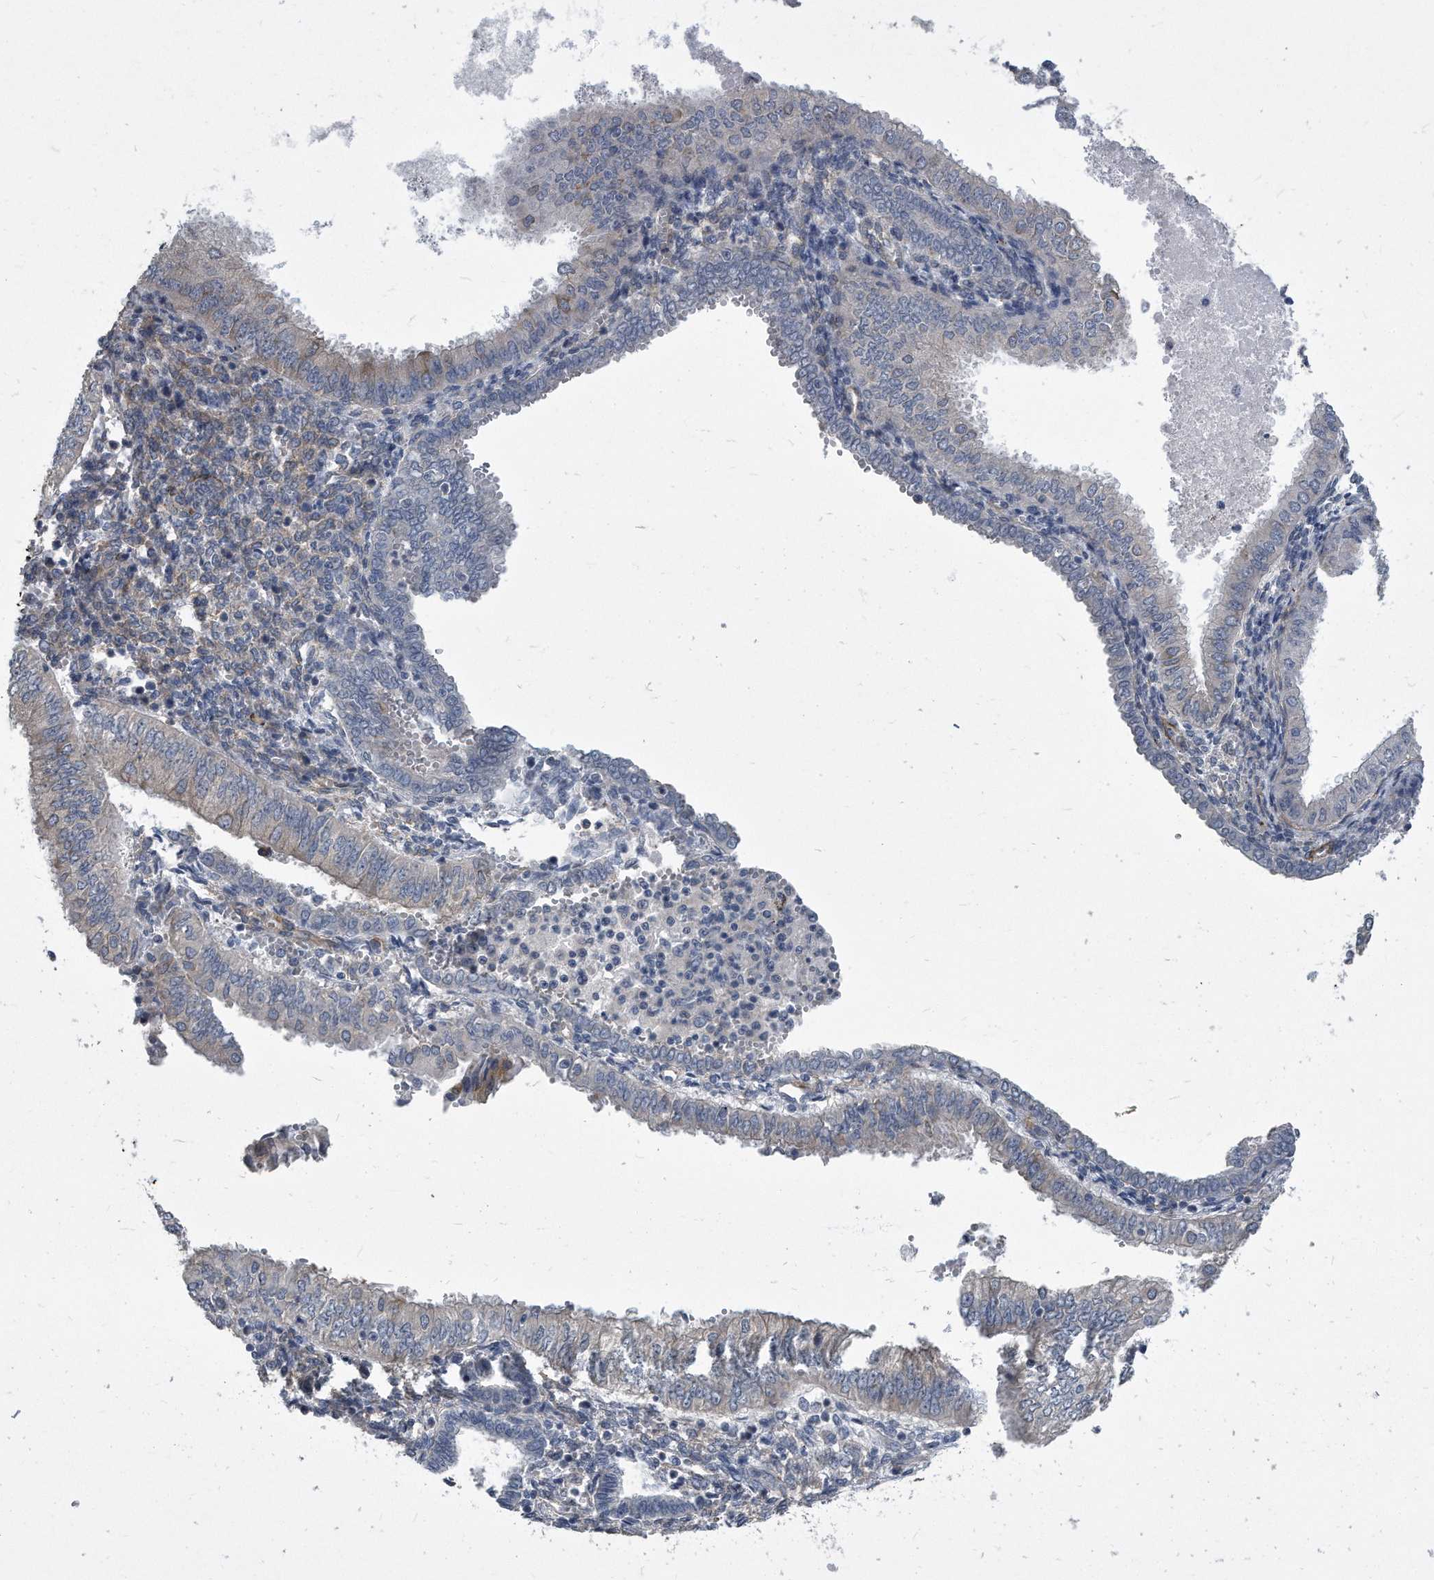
{"staining": {"intensity": "negative", "quantity": "none", "location": "none"}, "tissue": "endometrial cancer", "cell_type": "Tumor cells", "image_type": "cancer", "snomed": [{"axis": "morphology", "description": "Normal tissue, NOS"}, {"axis": "morphology", "description": "Adenocarcinoma, NOS"}, {"axis": "topography", "description": "Endometrium"}], "caption": "This is an immunohistochemistry (IHC) photomicrograph of human adenocarcinoma (endometrial). There is no positivity in tumor cells.", "gene": "EIF2B4", "patient": {"sex": "female", "age": 53}}